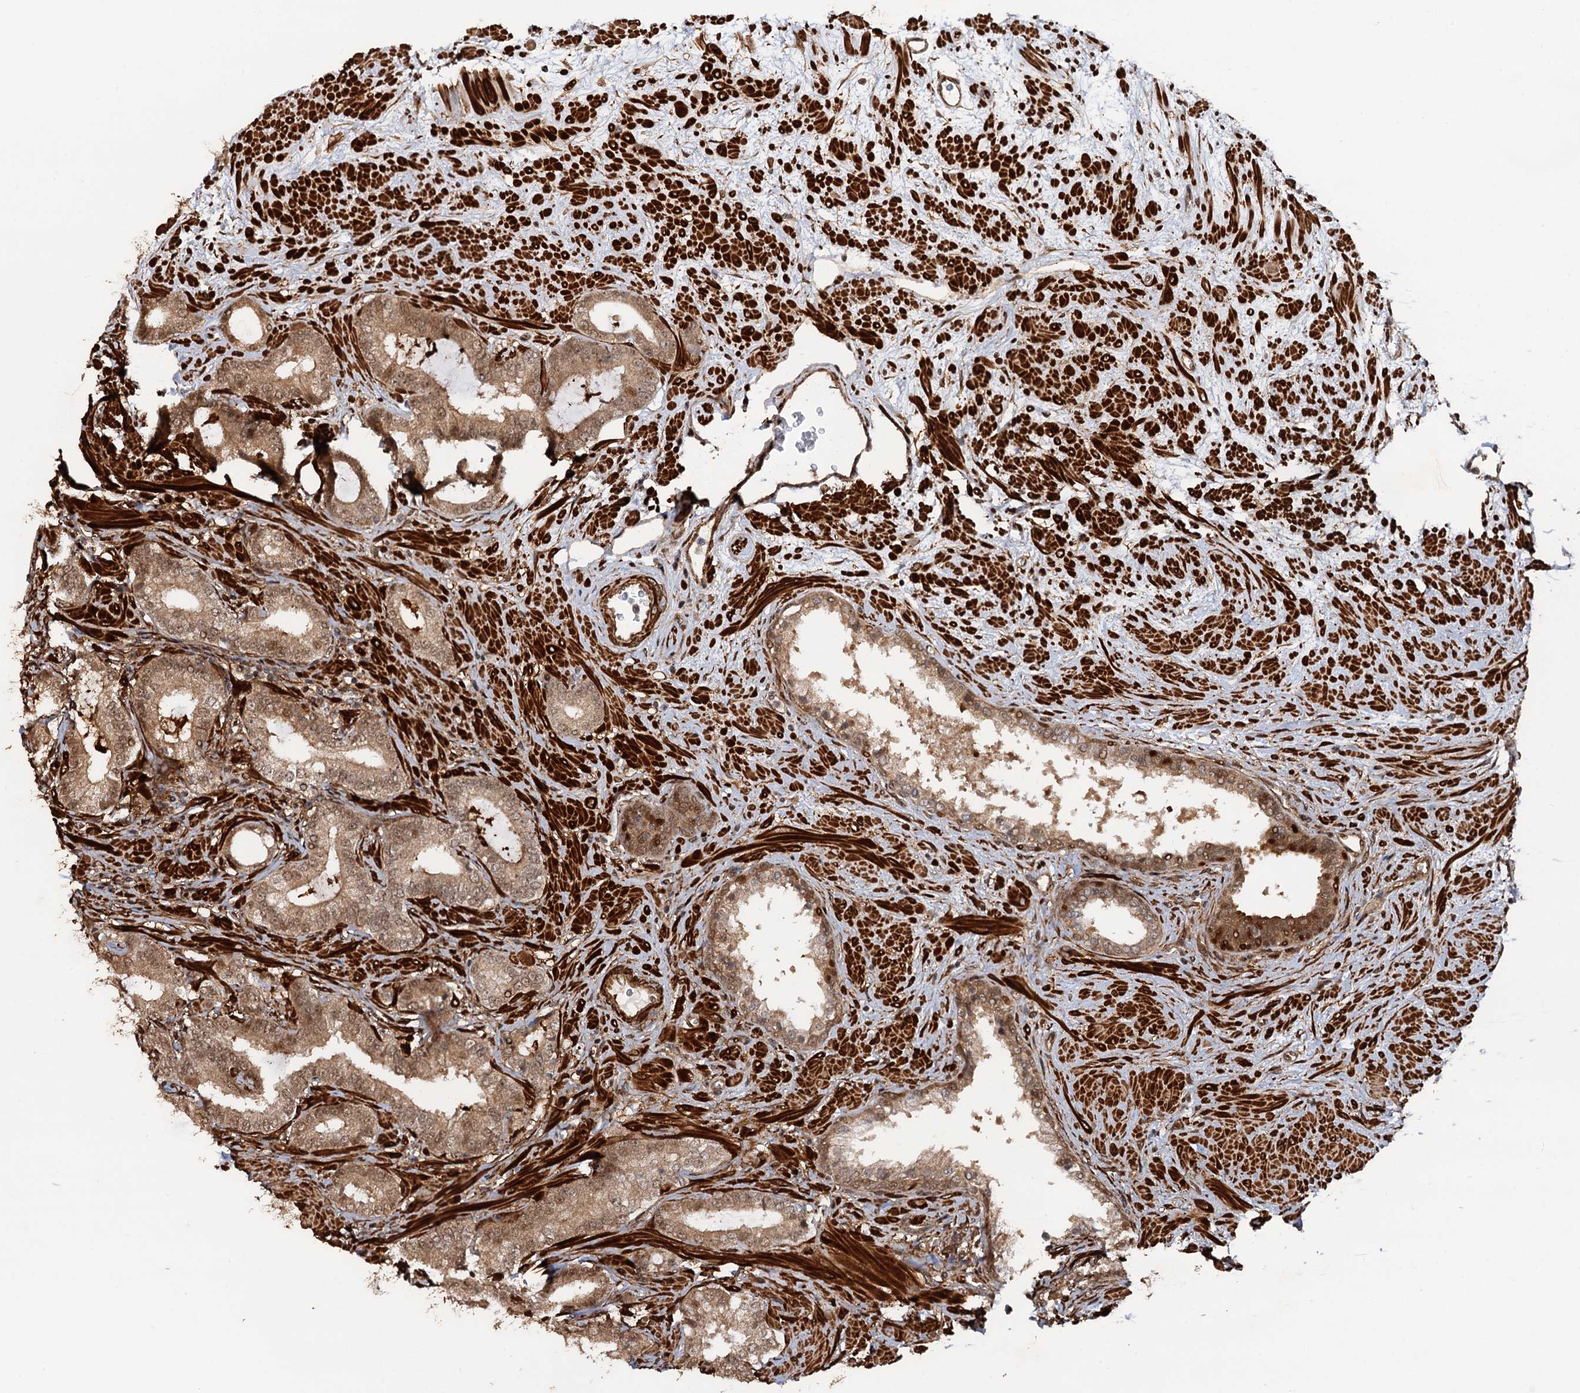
{"staining": {"intensity": "moderate", "quantity": ">75%", "location": "cytoplasmic/membranous,nuclear"}, "tissue": "prostate cancer", "cell_type": "Tumor cells", "image_type": "cancer", "snomed": [{"axis": "morphology", "description": "Adenocarcinoma, High grade"}, {"axis": "topography", "description": "Prostate"}], "caption": "The immunohistochemical stain highlights moderate cytoplasmic/membranous and nuclear staining in tumor cells of prostate cancer (adenocarcinoma (high-grade)) tissue. Using DAB (3,3'-diaminobenzidine) (brown) and hematoxylin (blue) stains, captured at high magnification using brightfield microscopy.", "gene": "SNRNP25", "patient": {"sex": "male", "age": 64}}